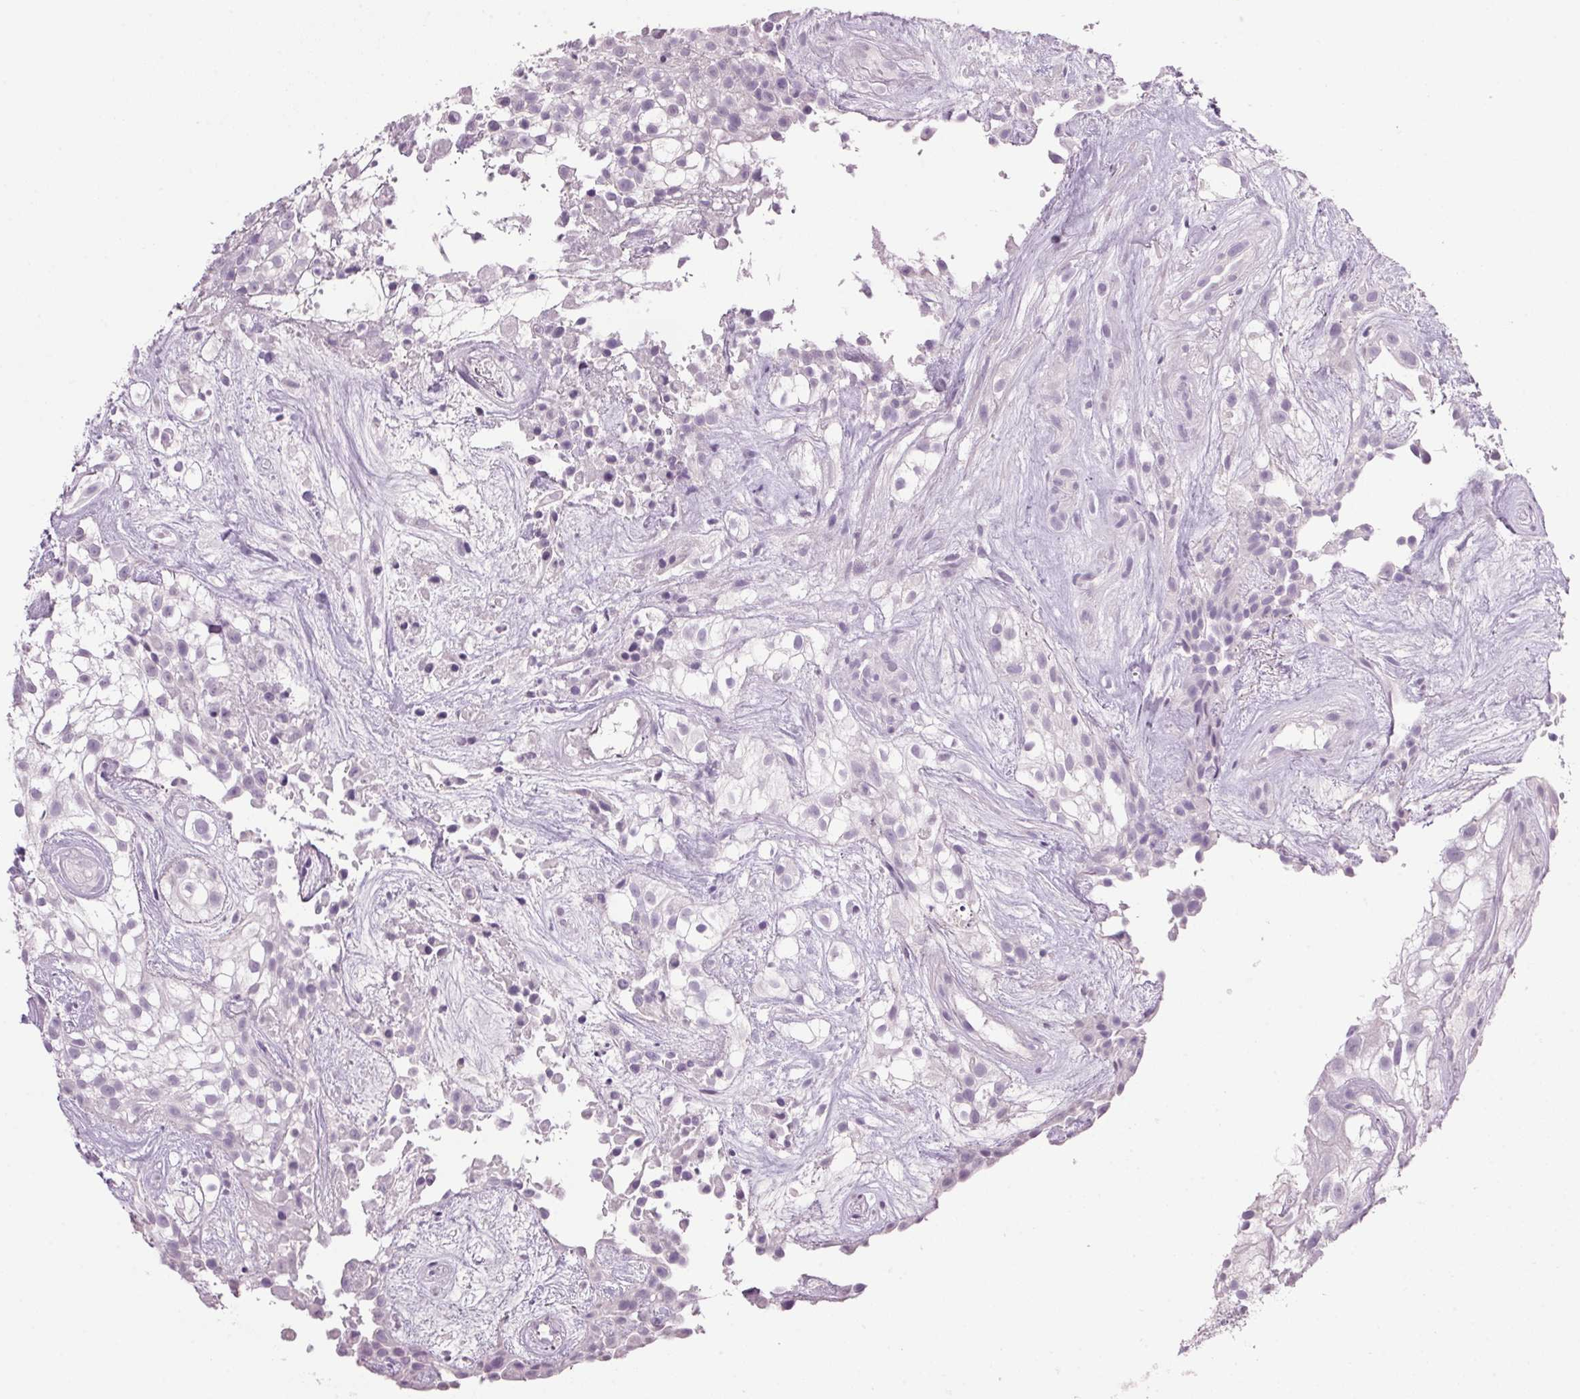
{"staining": {"intensity": "negative", "quantity": "none", "location": "none"}, "tissue": "urothelial cancer", "cell_type": "Tumor cells", "image_type": "cancer", "snomed": [{"axis": "morphology", "description": "Urothelial carcinoma, High grade"}, {"axis": "topography", "description": "Urinary bladder"}], "caption": "The immunohistochemistry (IHC) photomicrograph has no significant expression in tumor cells of high-grade urothelial carcinoma tissue. Brightfield microscopy of immunohistochemistry stained with DAB (3,3'-diaminobenzidine) (brown) and hematoxylin (blue), captured at high magnification.", "gene": "PPP1R1A", "patient": {"sex": "male", "age": 56}}